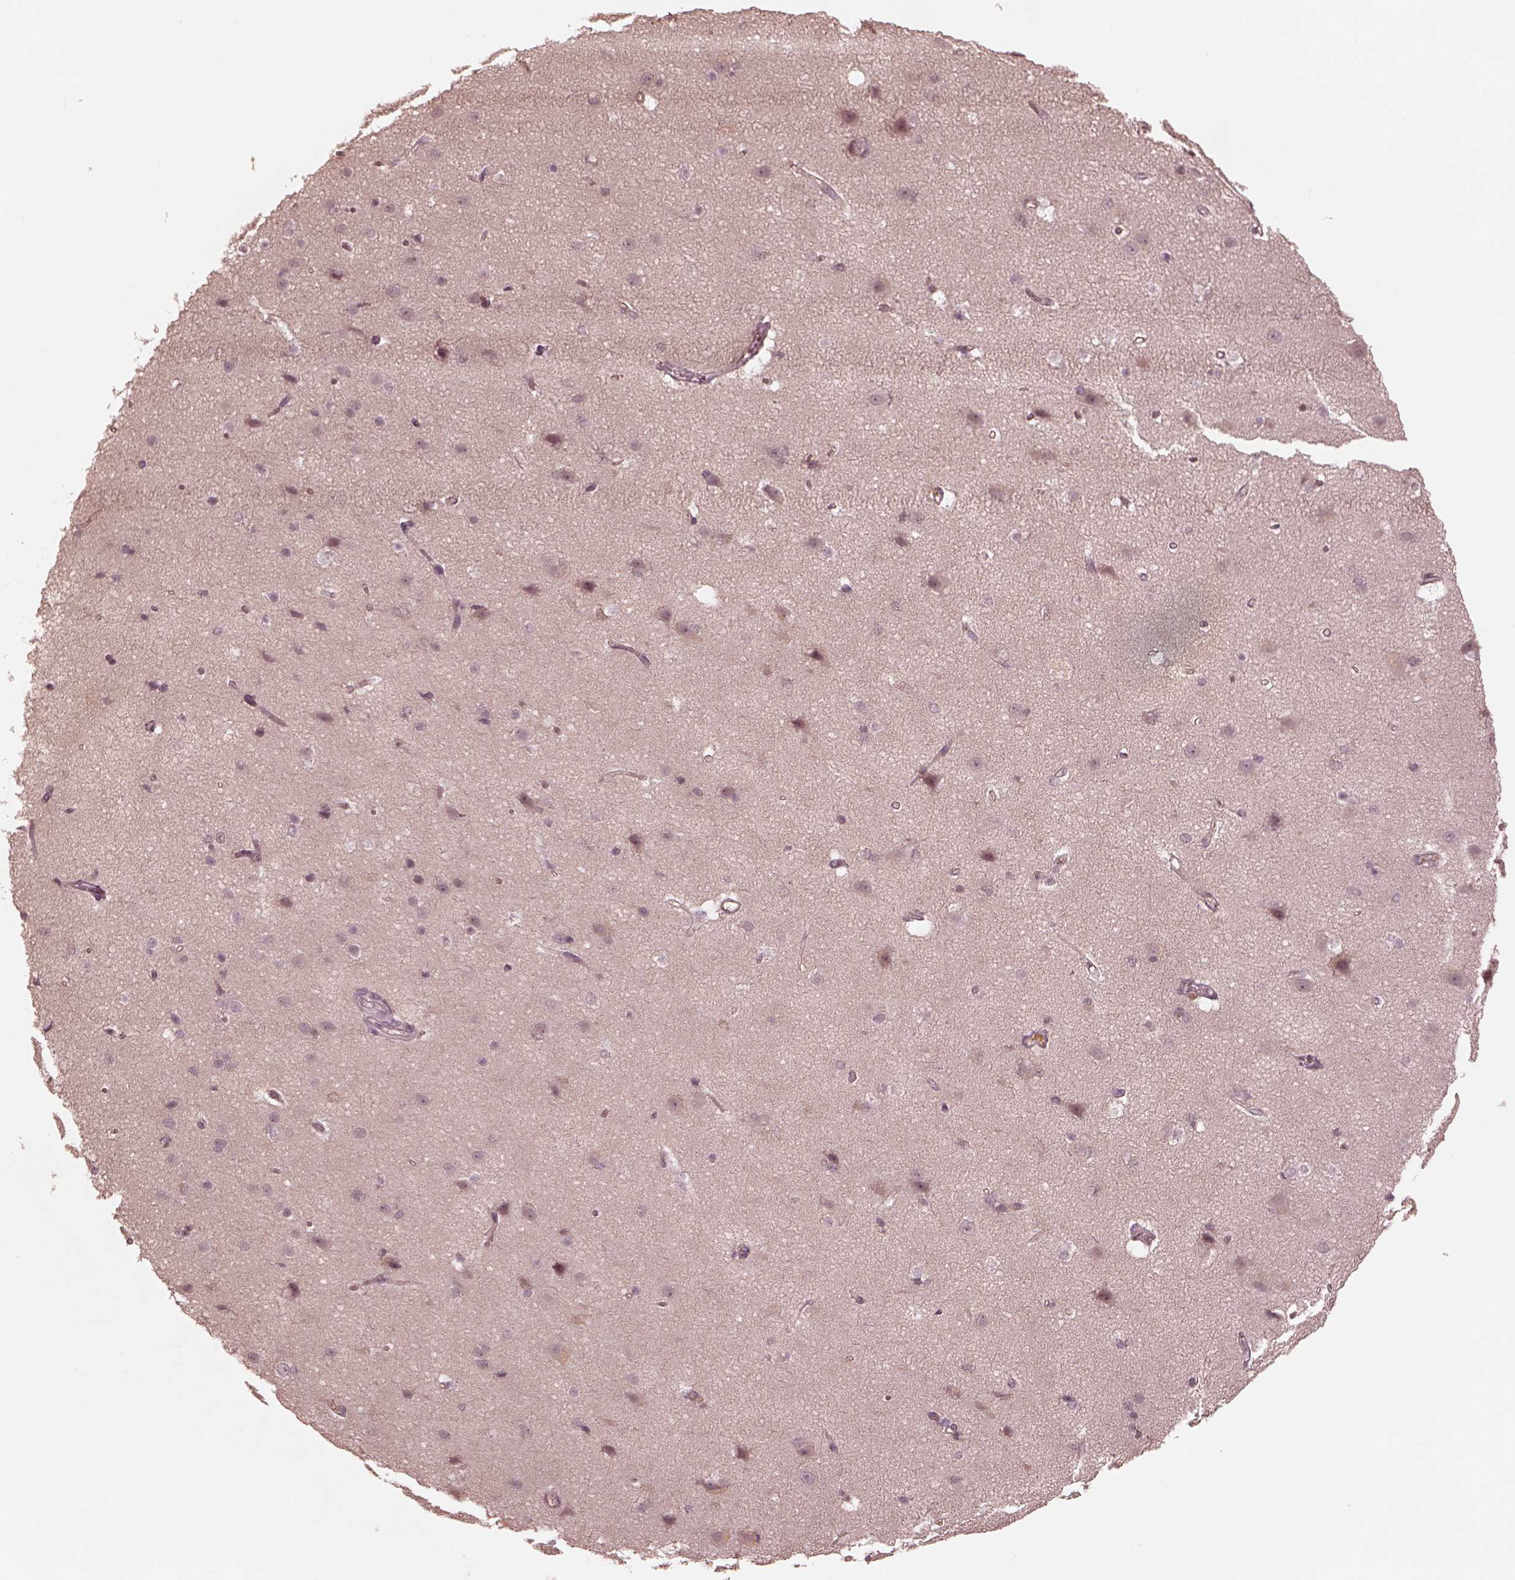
{"staining": {"intensity": "negative", "quantity": "none", "location": "none"}, "tissue": "cerebral cortex", "cell_type": "Endothelial cells", "image_type": "normal", "snomed": [{"axis": "morphology", "description": "Normal tissue, NOS"}, {"axis": "topography", "description": "Cerebral cortex"}], "caption": "This is a histopathology image of immunohistochemistry (IHC) staining of normal cerebral cortex, which shows no staining in endothelial cells. (Brightfield microscopy of DAB (3,3'-diaminobenzidine) immunohistochemistry at high magnification).", "gene": "TF", "patient": {"sex": "male", "age": 37}}